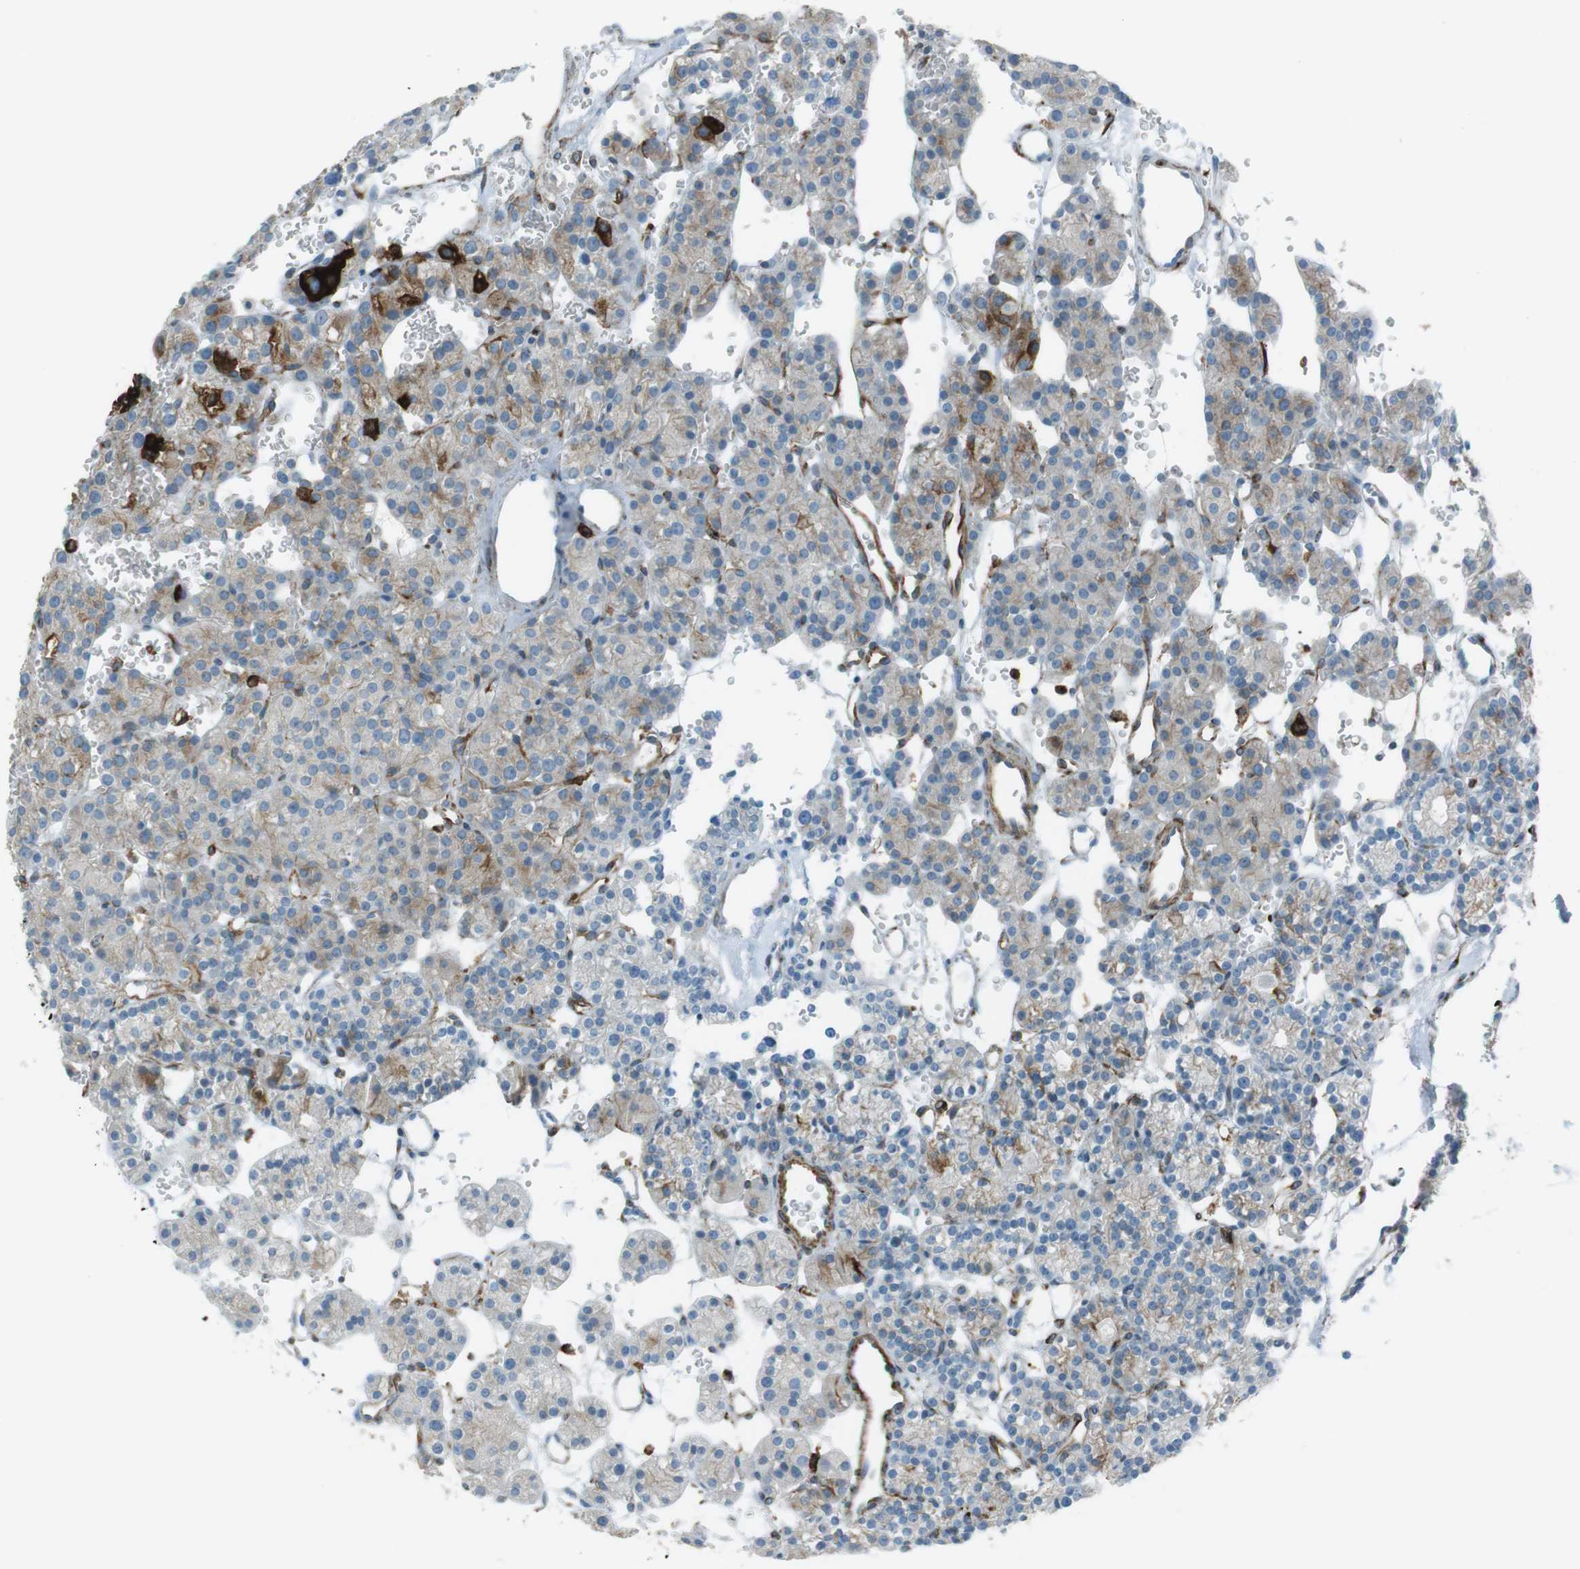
{"staining": {"intensity": "weak", "quantity": "25%-75%", "location": "cytoplasmic/membranous"}, "tissue": "parathyroid gland", "cell_type": "Glandular cells", "image_type": "normal", "snomed": [{"axis": "morphology", "description": "Normal tissue, NOS"}, {"axis": "topography", "description": "Parathyroid gland"}], "caption": "DAB (3,3'-diaminobenzidine) immunohistochemical staining of benign parathyroid gland exhibits weak cytoplasmic/membranous protein positivity in about 25%-75% of glandular cells.", "gene": "TUBB2A", "patient": {"sex": "female", "age": 64}}